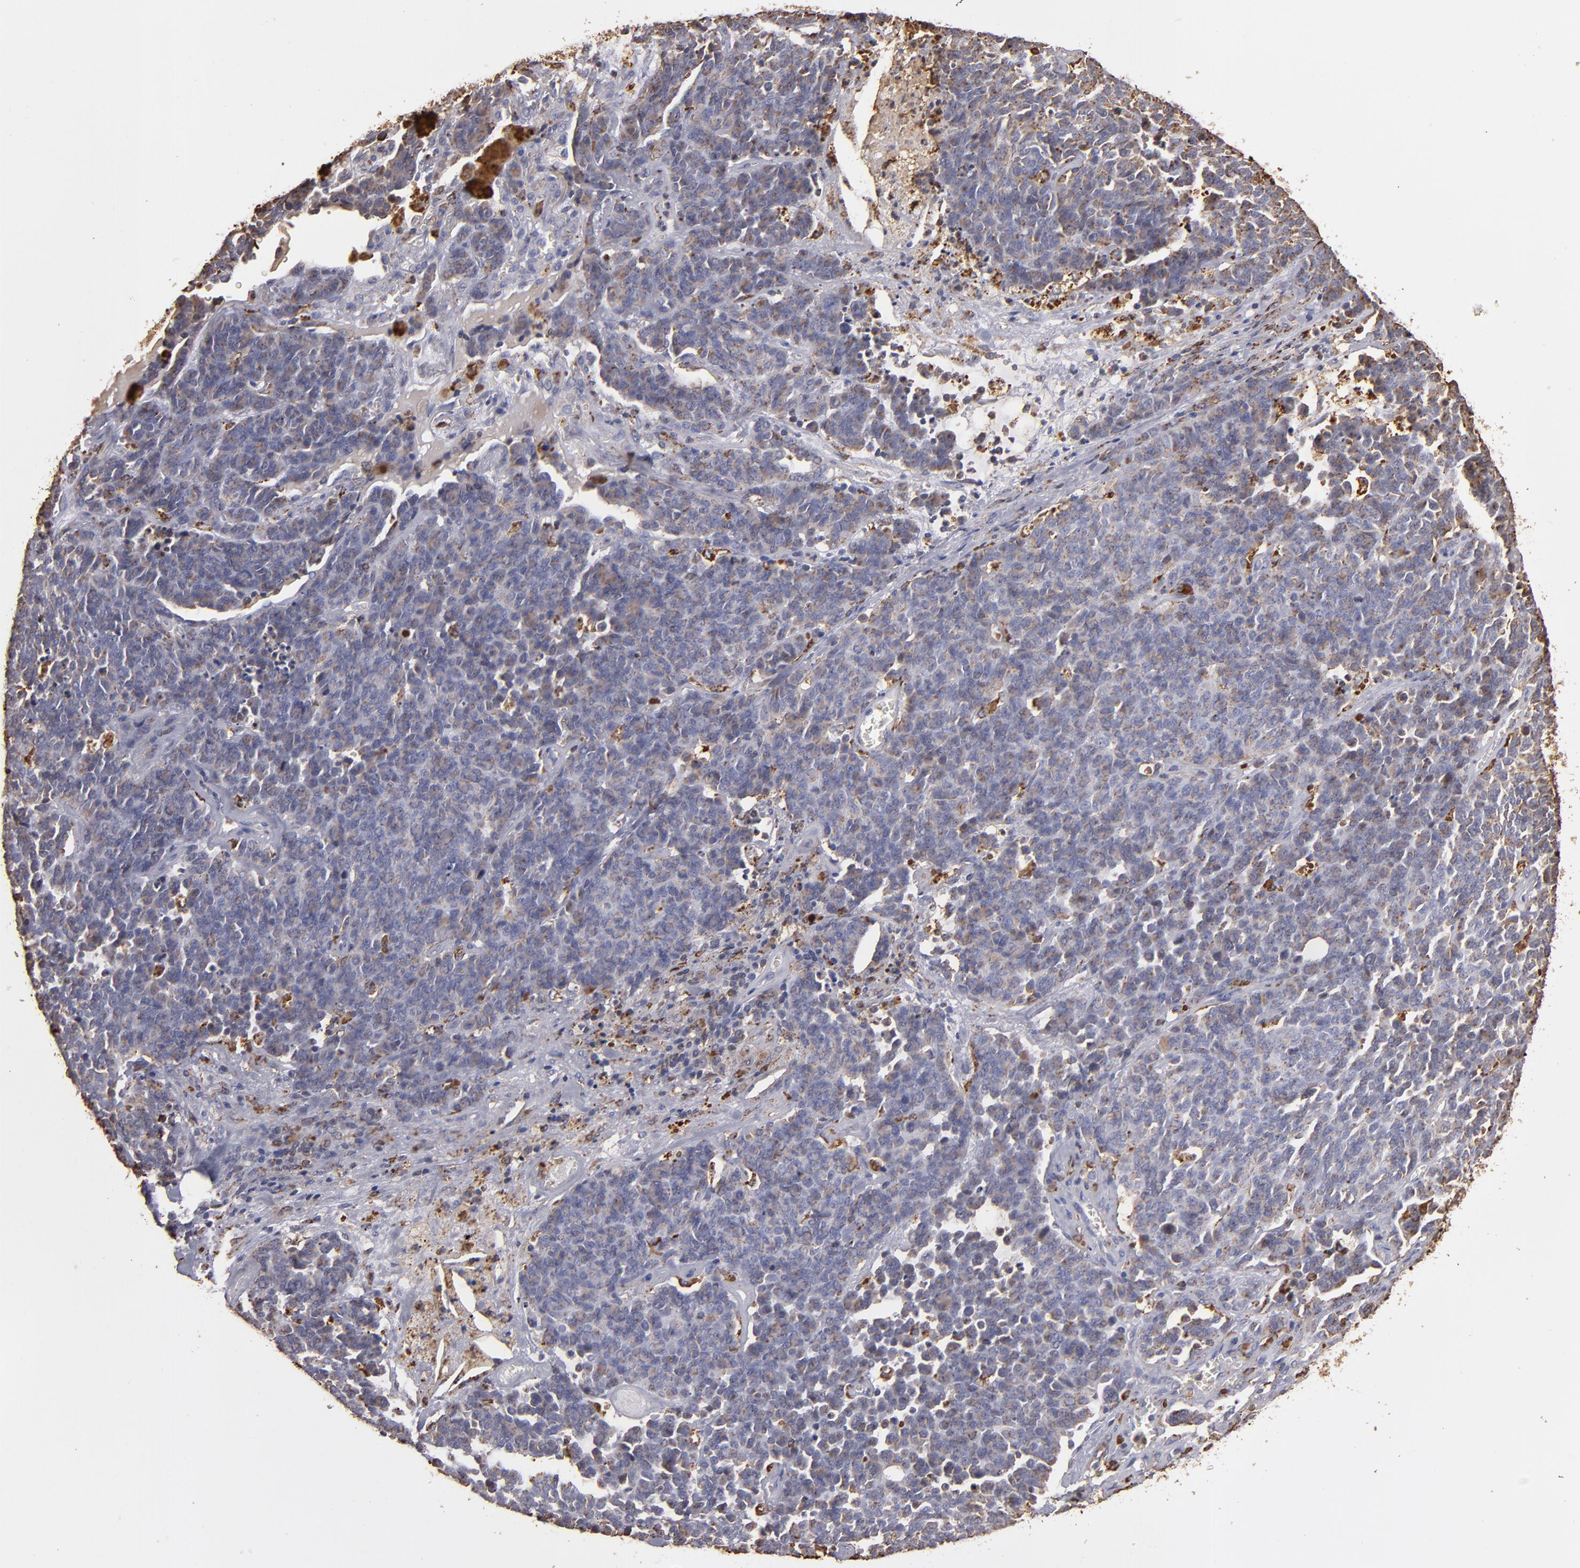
{"staining": {"intensity": "weak", "quantity": "25%-75%", "location": "cytoplasmic/membranous"}, "tissue": "lung cancer", "cell_type": "Tumor cells", "image_type": "cancer", "snomed": [{"axis": "morphology", "description": "Neoplasm, malignant, NOS"}, {"axis": "topography", "description": "Lung"}], "caption": "Immunohistochemistry histopathology image of human lung cancer (malignant neoplasm) stained for a protein (brown), which shows low levels of weak cytoplasmic/membranous staining in approximately 25%-75% of tumor cells.", "gene": "TRAF1", "patient": {"sex": "female", "age": 58}}